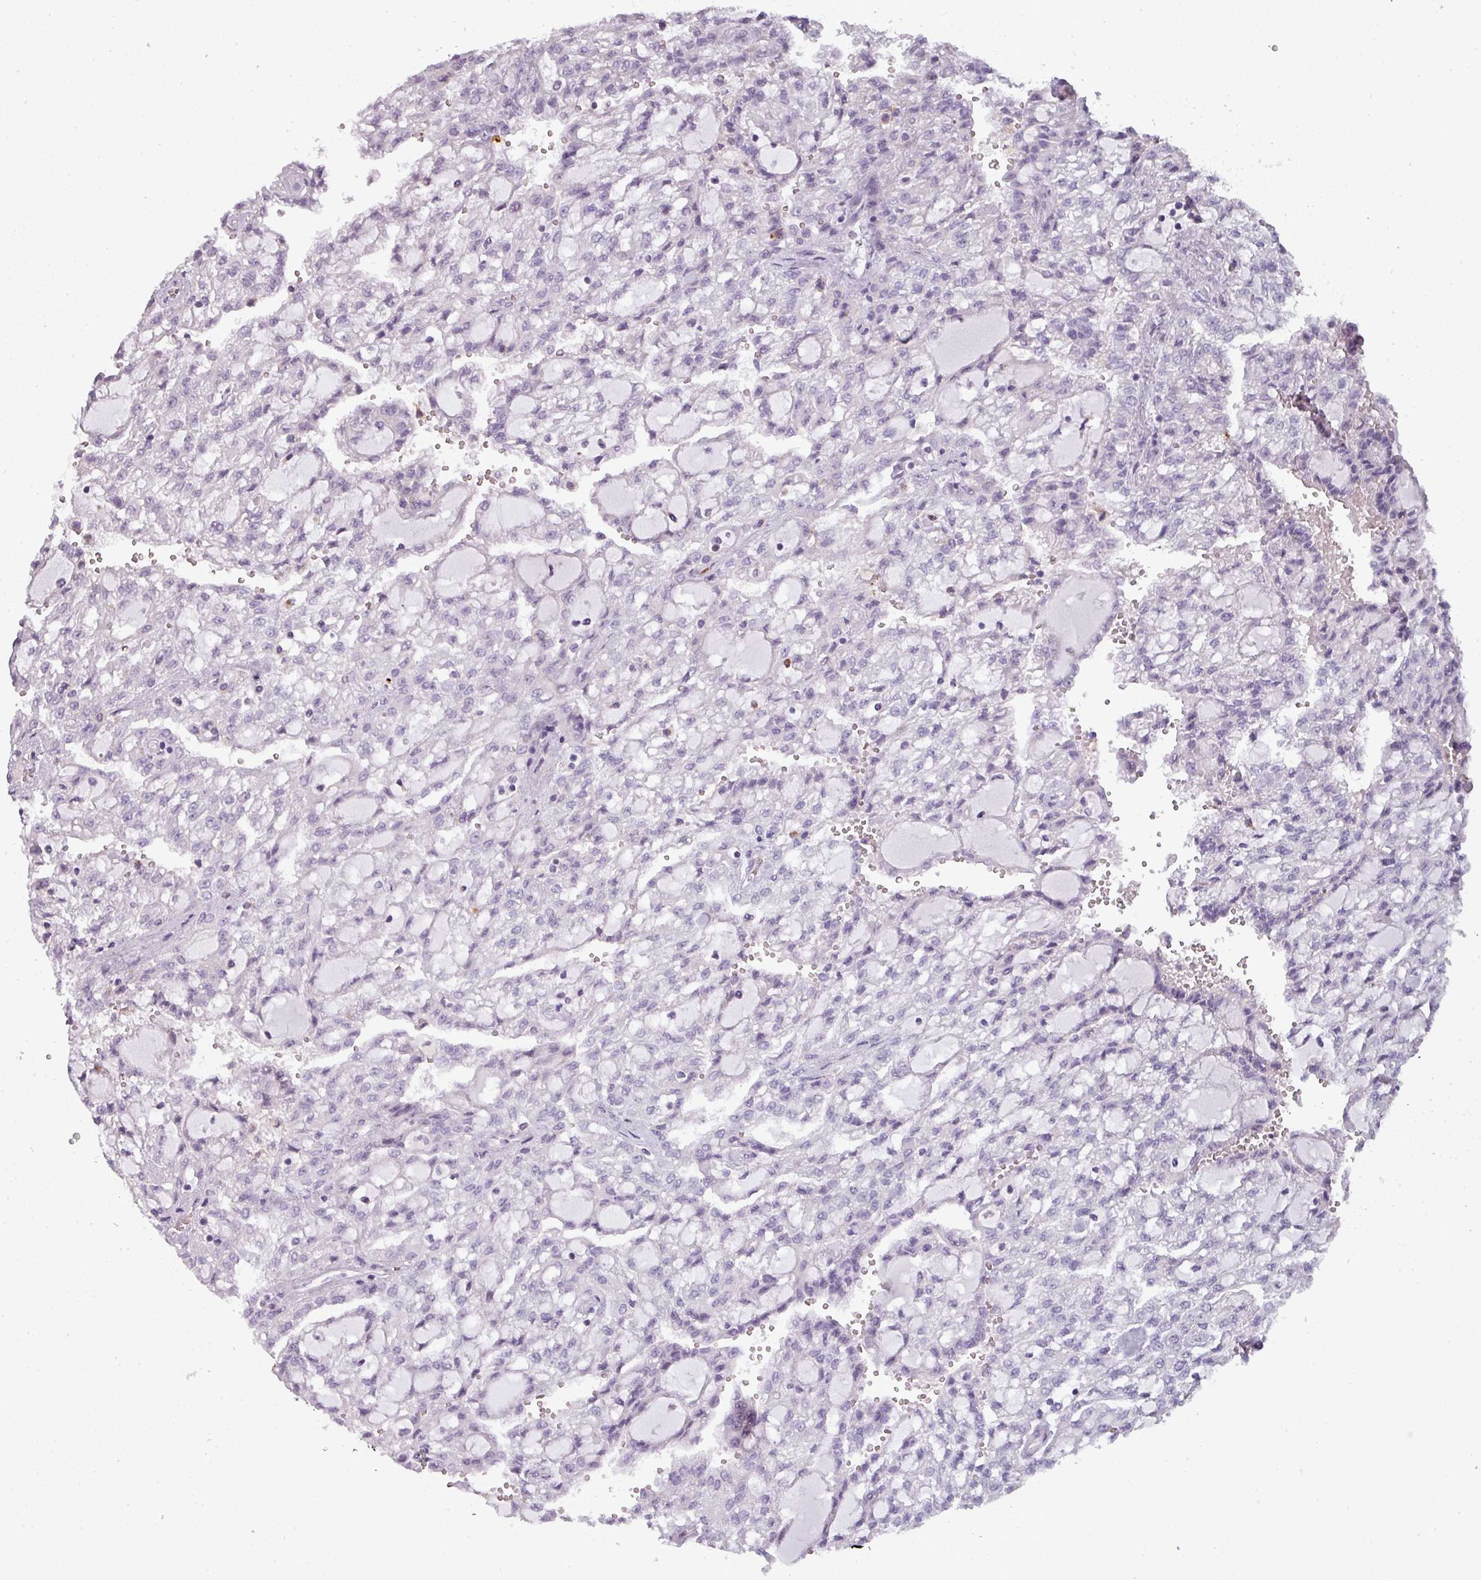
{"staining": {"intensity": "negative", "quantity": "none", "location": "none"}, "tissue": "renal cancer", "cell_type": "Tumor cells", "image_type": "cancer", "snomed": [{"axis": "morphology", "description": "Adenocarcinoma, NOS"}, {"axis": "topography", "description": "Kidney"}], "caption": "Adenocarcinoma (renal) stained for a protein using immunohistochemistry exhibits no staining tumor cells.", "gene": "TMEFF1", "patient": {"sex": "male", "age": 63}}